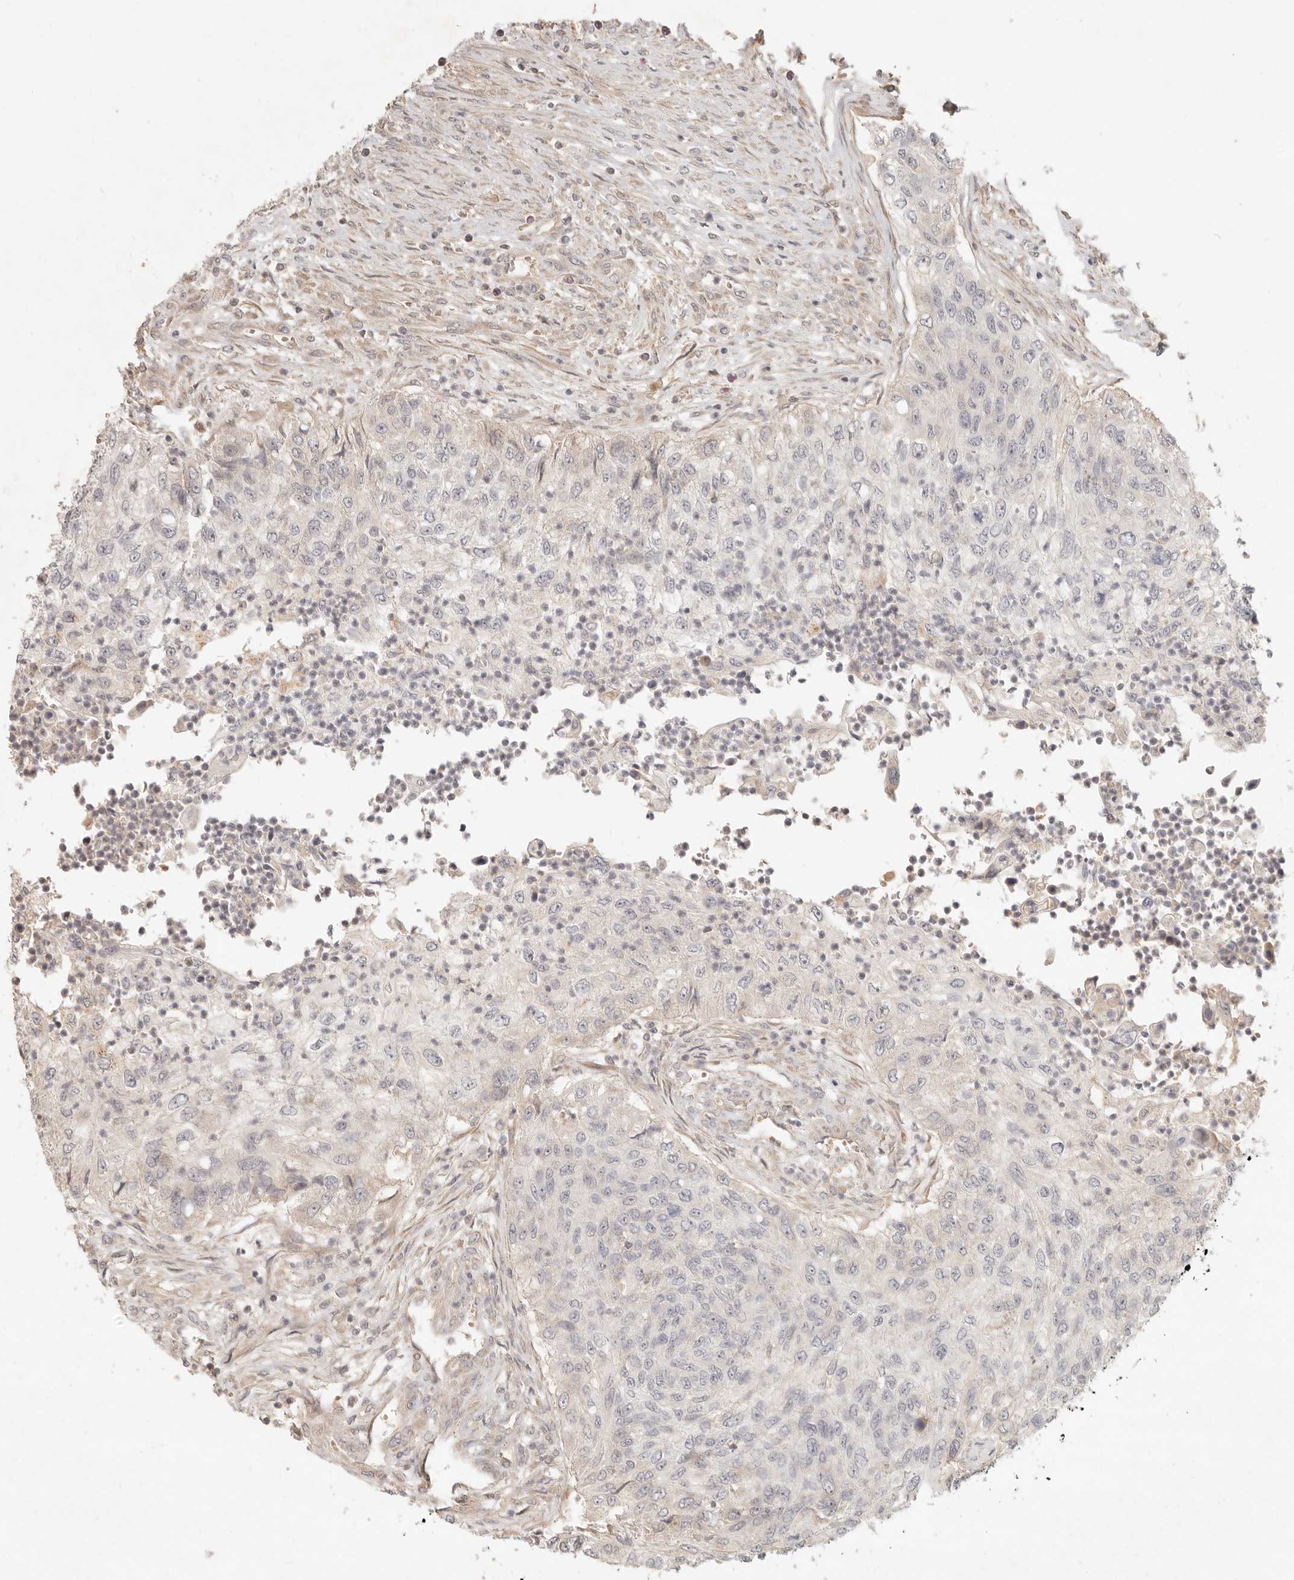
{"staining": {"intensity": "negative", "quantity": "none", "location": "none"}, "tissue": "urothelial cancer", "cell_type": "Tumor cells", "image_type": "cancer", "snomed": [{"axis": "morphology", "description": "Urothelial carcinoma, High grade"}, {"axis": "topography", "description": "Urinary bladder"}], "caption": "This is a image of IHC staining of high-grade urothelial carcinoma, which shows no expression in tumor cells.", "gene": "UBXN11", "patient": {"sex": "female", "age": 60}}